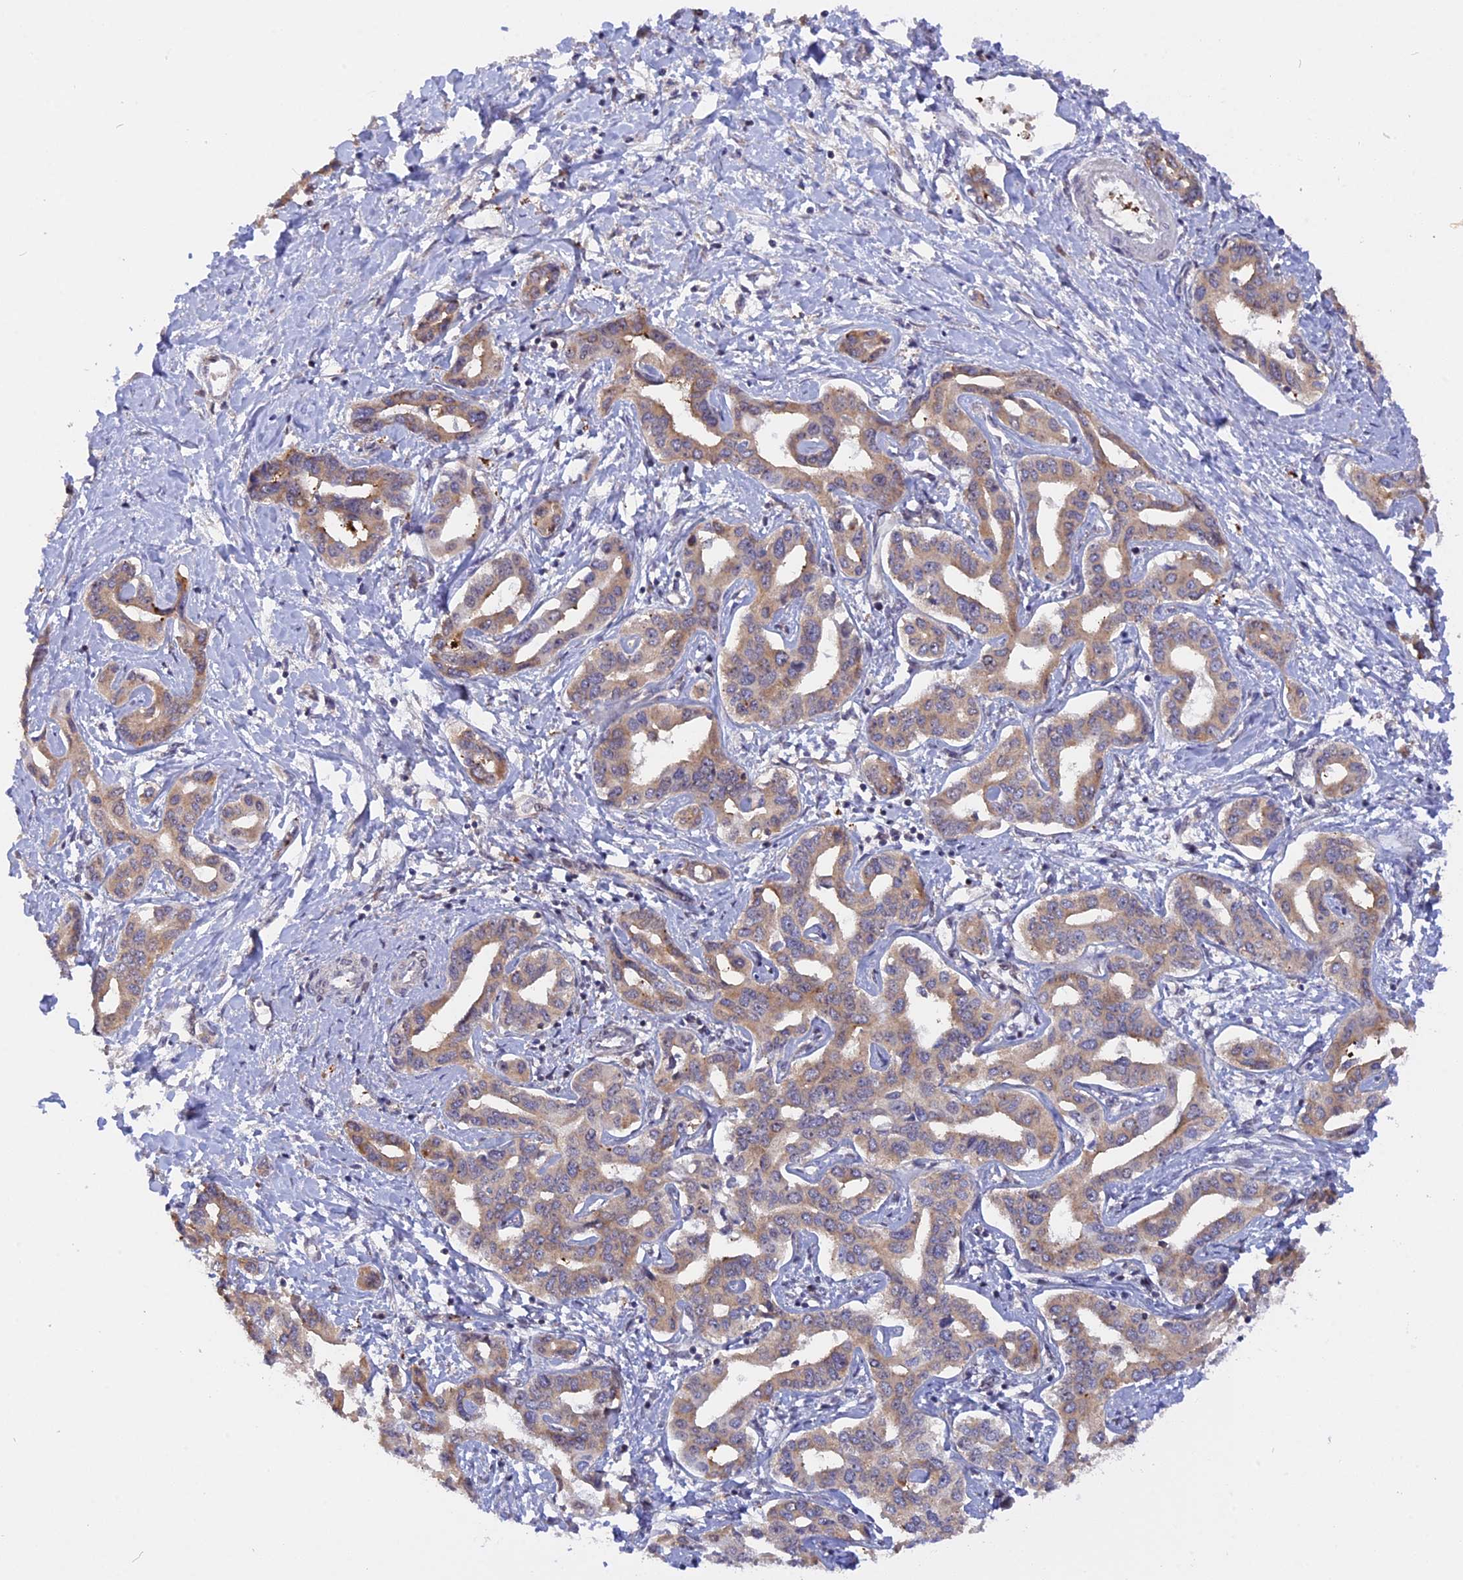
{"staining": {"intensity": "weak", "quantity": ">75%", "location": "cytoplasmic/membranous"}, "tissue": "liver cancer", "cell_type": "Tumor cells", "image_type": "cancer", "snomed": [{"axis": "morphology", "description": "Cholangiocarcinoma"}, {"axis": "topography", "description": "Liver"}], "caption": "Brown immunohistochemical staining in human liver cancer (cholangiocarcinoma) displays weak cytoplasmic/membranous expression in about >75% of tumor cells.", "gene": "ZNF428", "patient": {"sex": "male", "age": 59}}